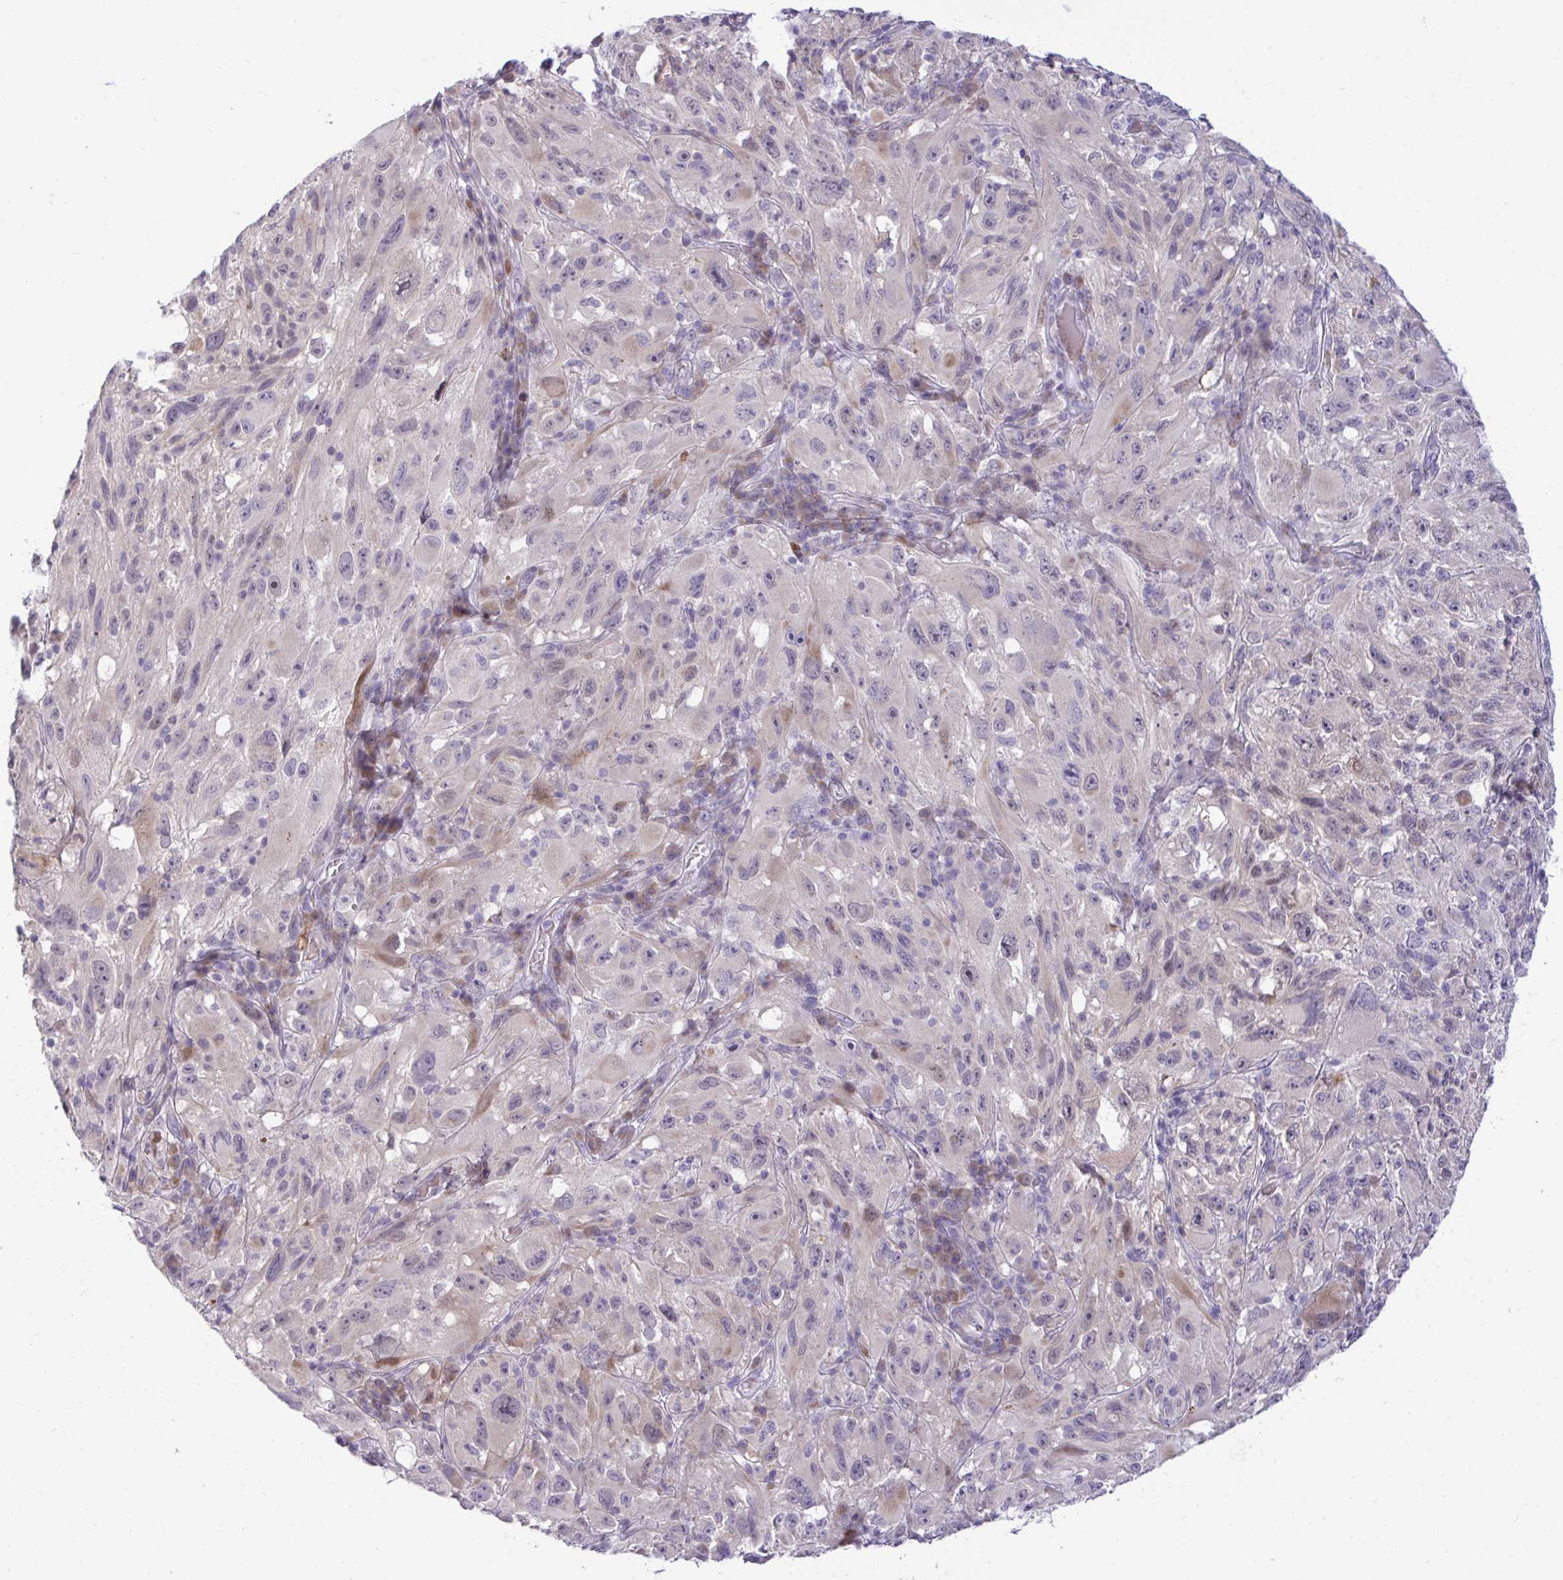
{"staining": {"intensity": "negative", "quantity": "none", "location": "none"}, "tissue": "melanoma", "cell_type": "Tumor cells", "image_type": "cancer", "snomed": [{"axis": "morphology", "description": "Malignant melanoma, NOS"}, {"axis": "topography", "description": "Skin"}], "caption": "This histopathology image is of malignant melanoma stained with immunohistochemistry to label a protein in brown with the nuclei are counter-stained blue. There is no expression in tumor cells.", "gene": "EPOP", "patient": {"sex": "female", "age": 71}}